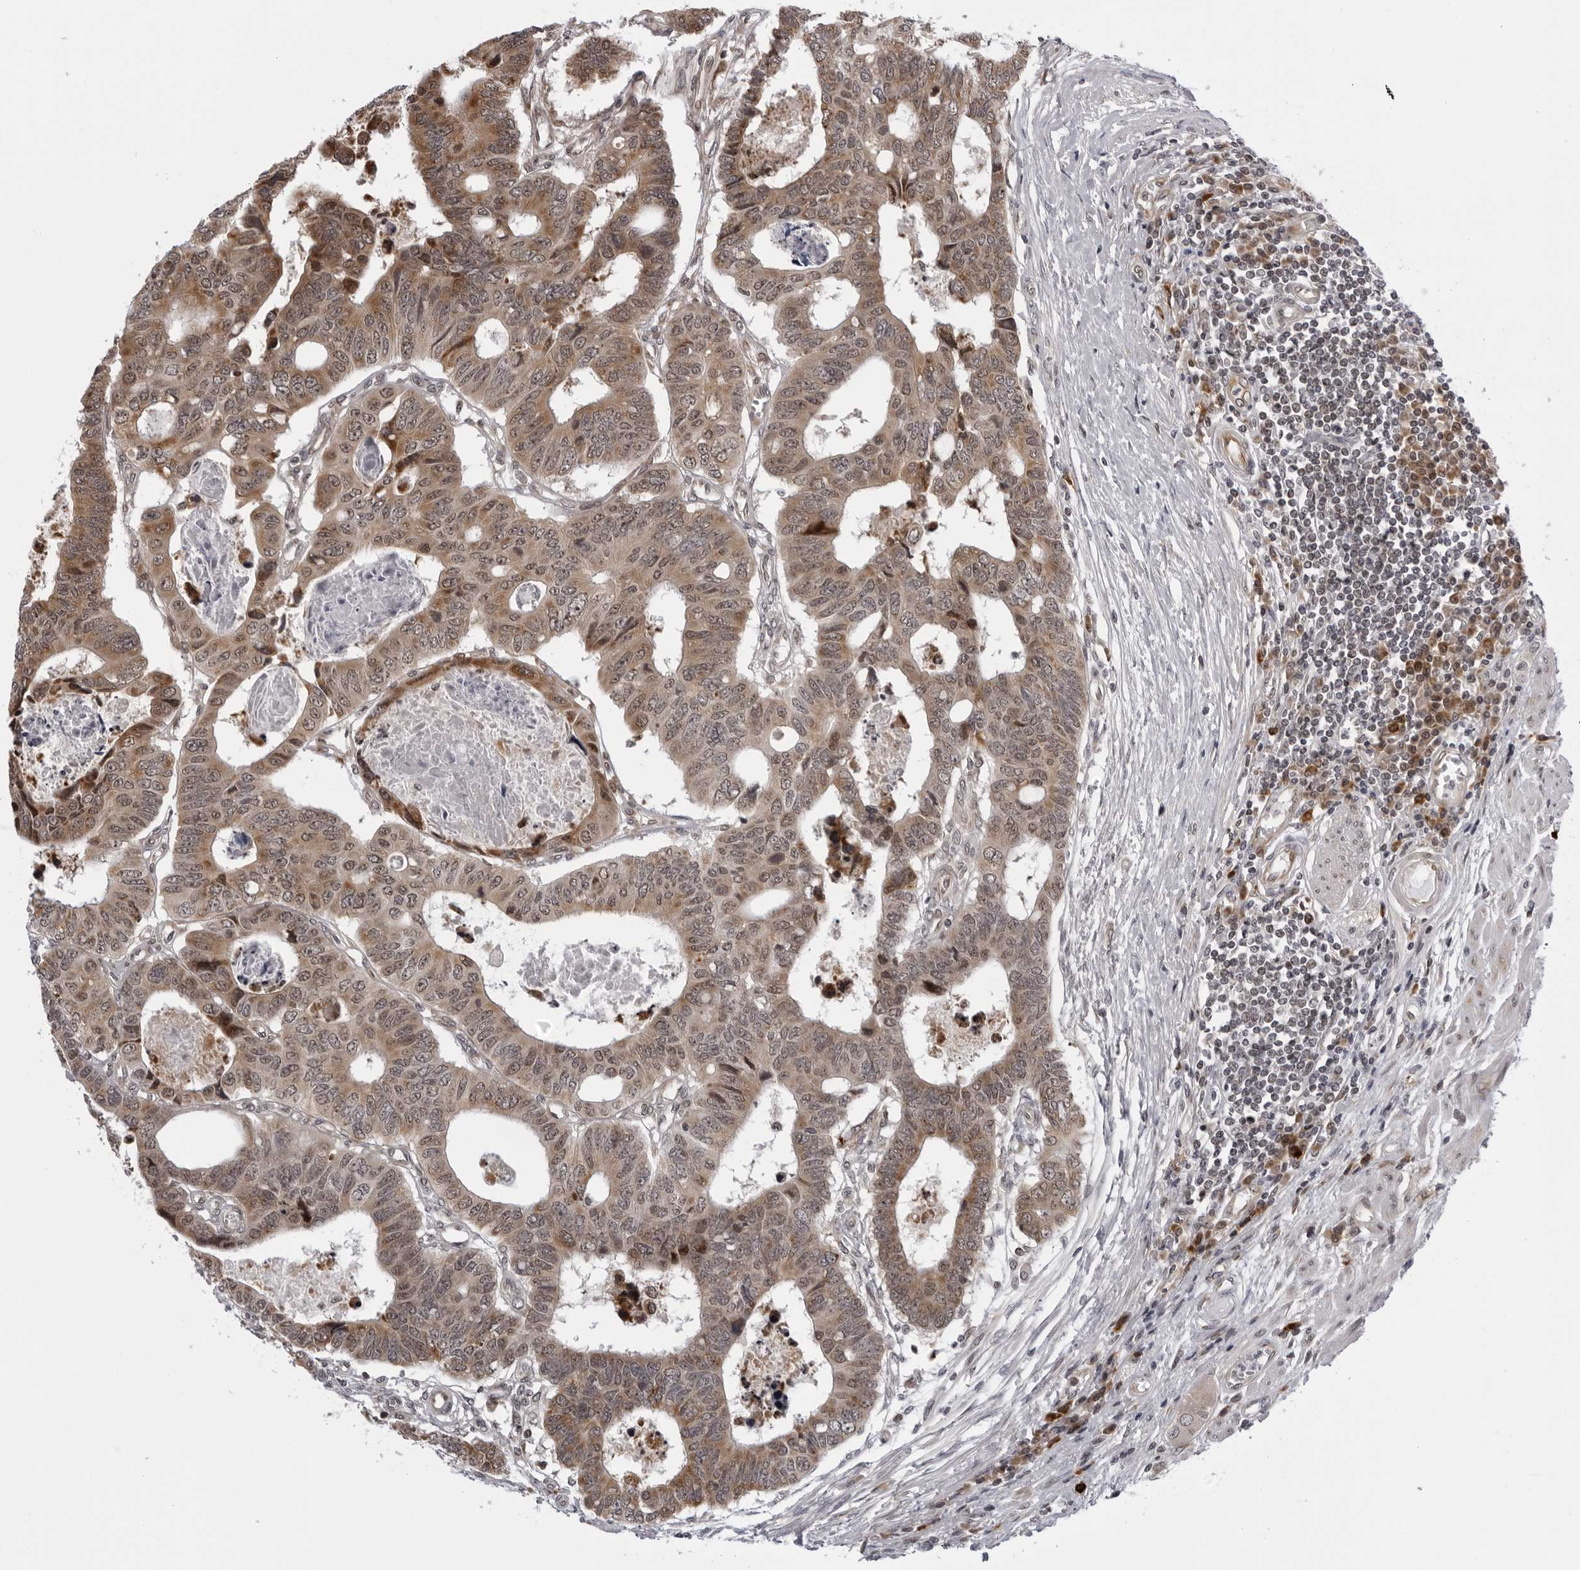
{"staining": {"intensity": "moderate", "quantity": ">75%", "location": "cytoplasmic/membranous"}, "tissue": "colorectal cancer", "cell_type": "Tumor cells", "image_type": "cancer", "snomed": [{"axis": "morphology", "description": "Adenocarcinoma, NOS"}, {"axis": "topography", "description": "Rectum"}], "caption": "Colorectal adenocarcinoma stained with immunohistochemistry displays moderate cytoplasmic/membranous positivity in about >75% of tumor cells.", "gene": "GCSAML", "patient": {"sex": "male", "age": 84}}